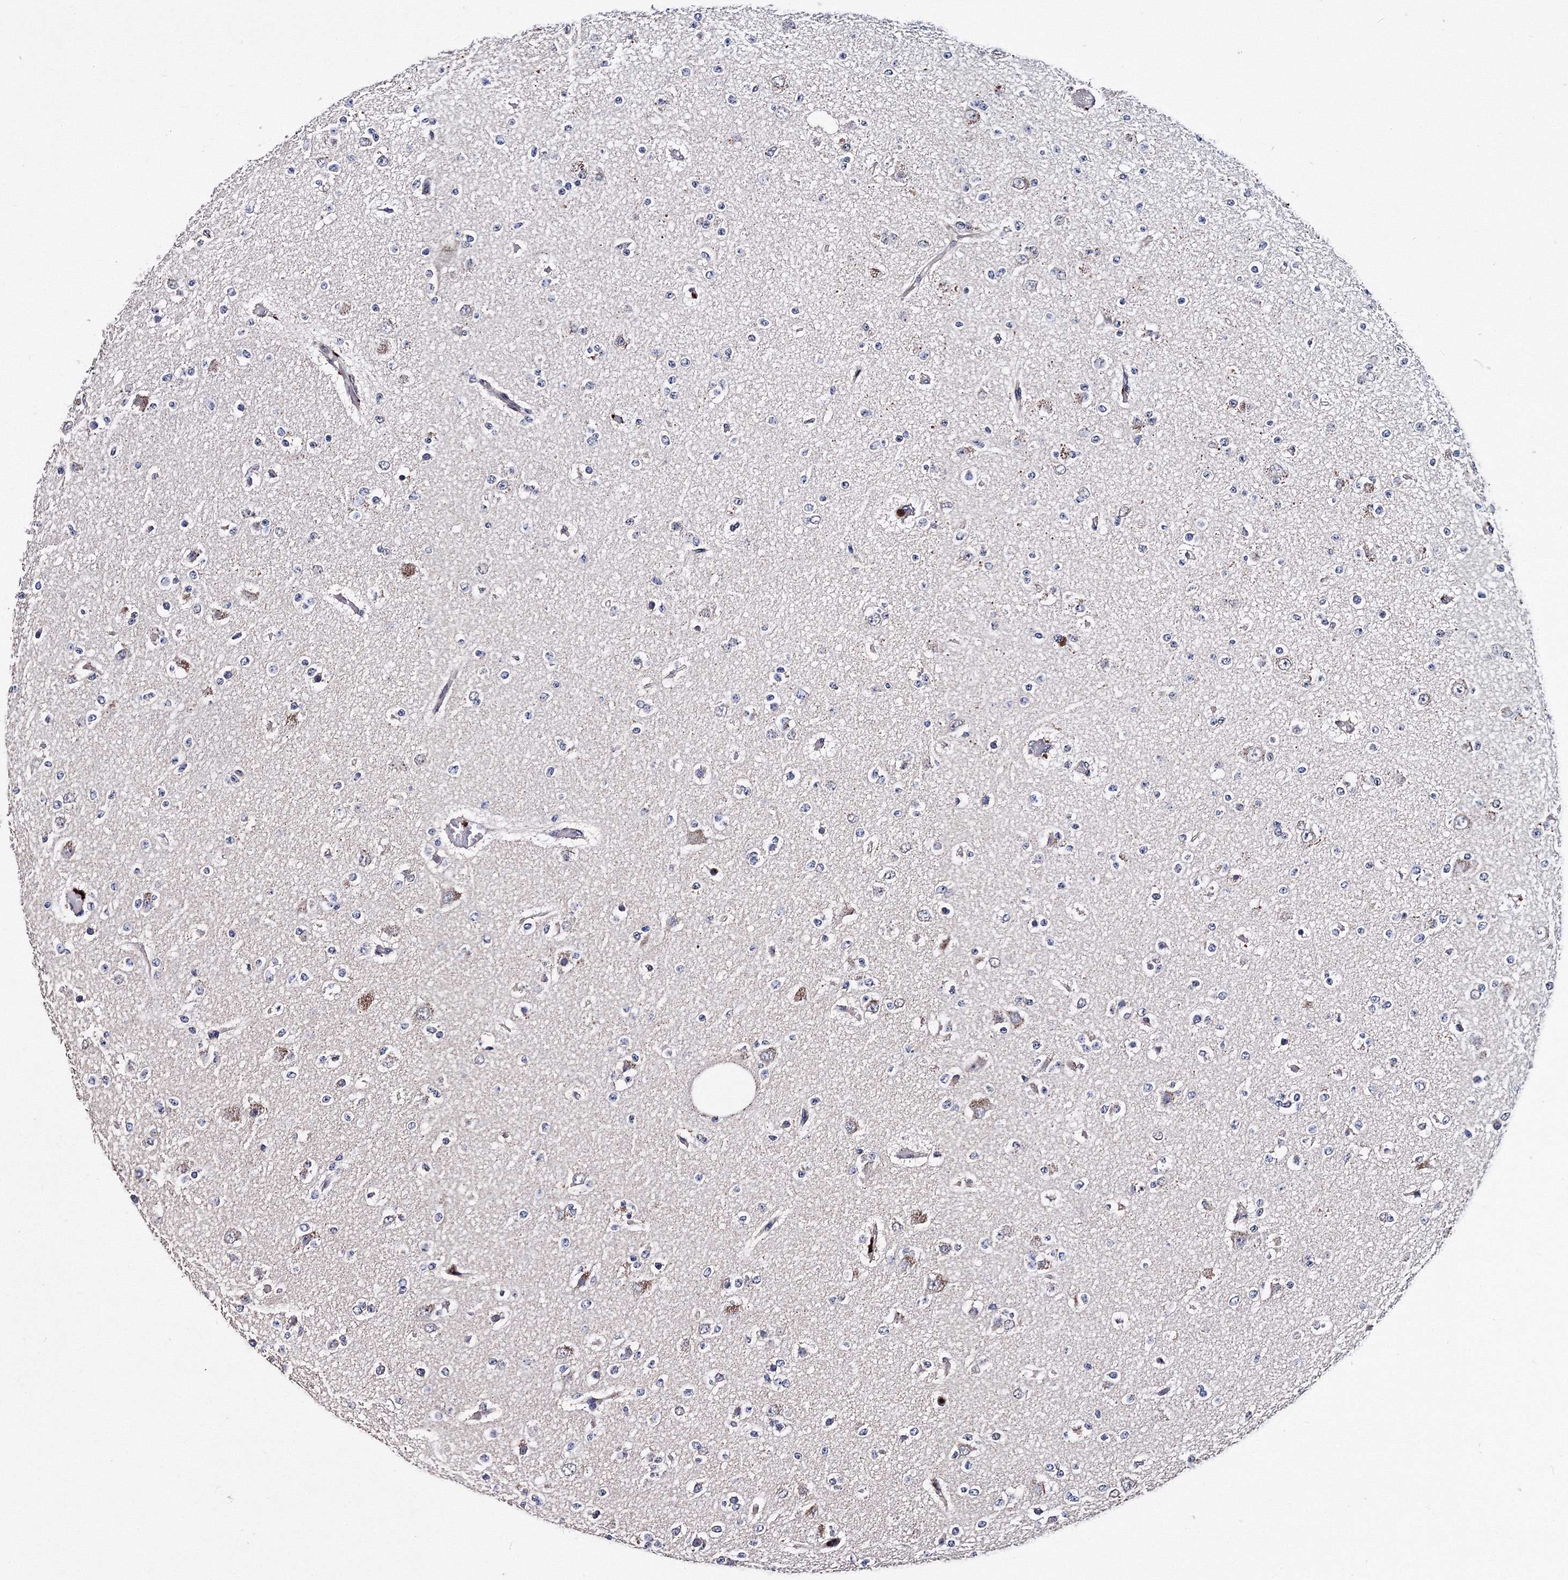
{"staining": {"intensity": "negative", "quantity": "none", "location": "none"}, "tissue": "glioma", "cell_type": "Tumor cells", "image_type": "cancer", "snomed": [{"axis": "morphology", "description": "Glioma, malignant, Low grade"}, {"axis": "topography", "description": "Brain"}], "caption": "The immunohistochemistry (IHC) micrograph has no significant staining in tumor cells of glioma tissue.", "gene": "PHYKPL", "patient": {"sex": "female", "age": 22}}